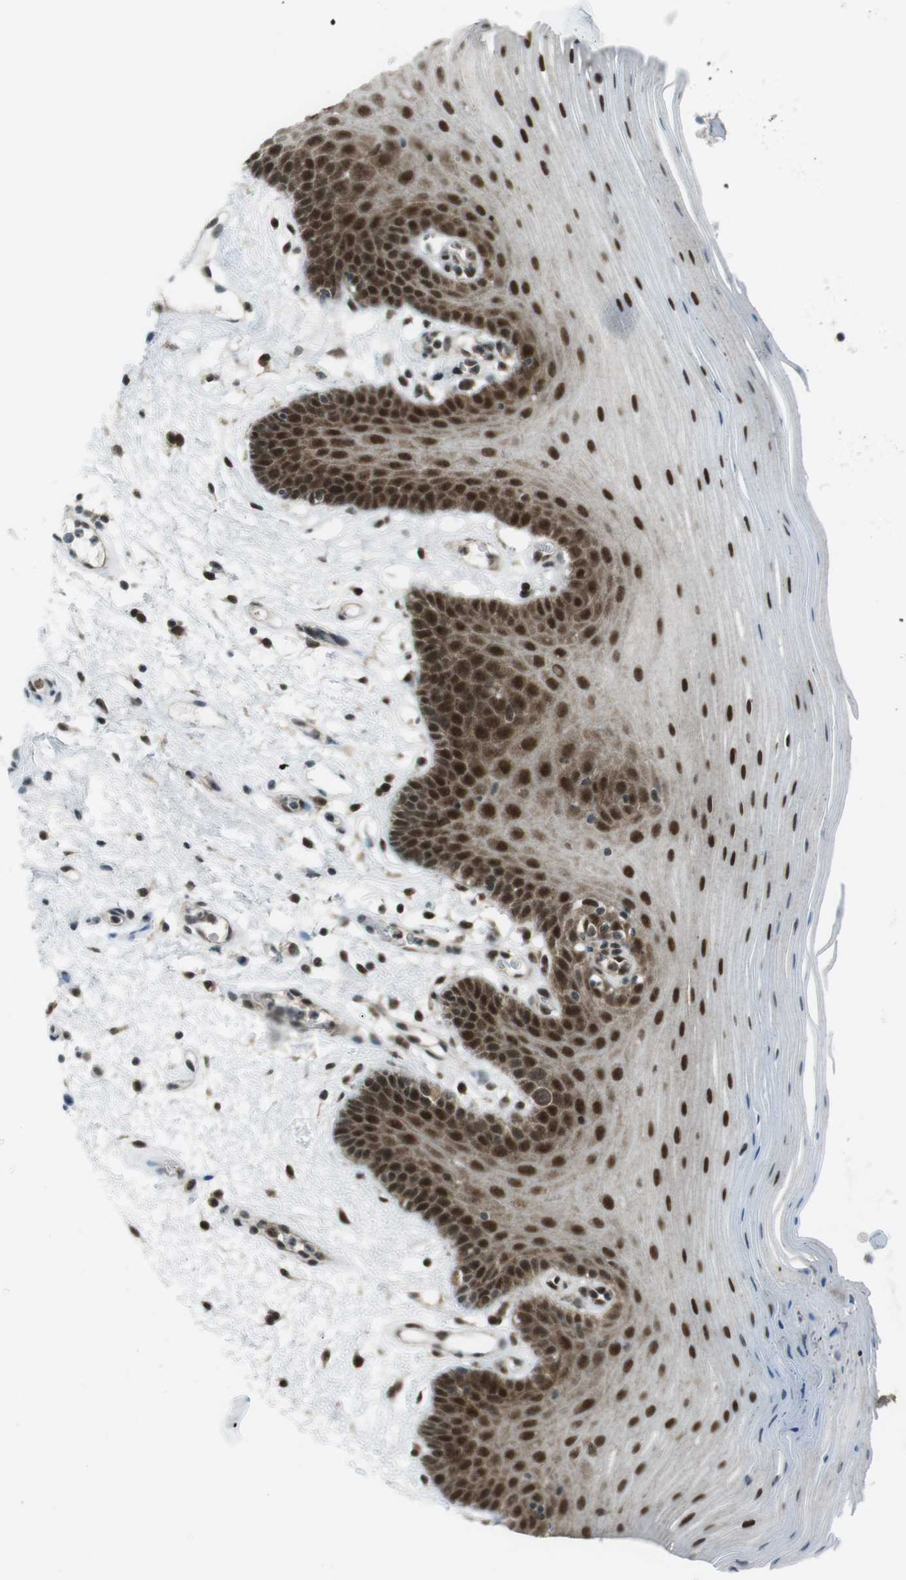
{"staining": {"intensity": "strong", "quantity": ">75%", "location": "cytoplasmic/membranous,nuclear"}, "tissue": "oral mucosa", "cell_type": "Squamous epithelial cells", "image_type": "normal", "snomed": [{"axis": "morphology", "description": "Normal tissue, NOS"}, {"axis": "morphology", "description": "Squamous cell carcinoma, NOS"}, {"axis": "topography", "description": "Skeletal muscle"}, {"axis": "topography", "description": "Oral tissue"}, {"axis": "topography", "description": "Head-Neck"}], "caption": "Brown immunohistochemical staining in benign human oral mucosa displays strong cytoplasmic/membranous,nuclear positivity in about >75% of squamous epithelial cells. The staining is performed using DAB (3,3'-diaminobenzidine) brown chromogen to label protein expression. The nuclei are counter-stained blue using hematoxylin.", "gene": "CSNK1D", "patient": {"sex": "male", "age": 71}}